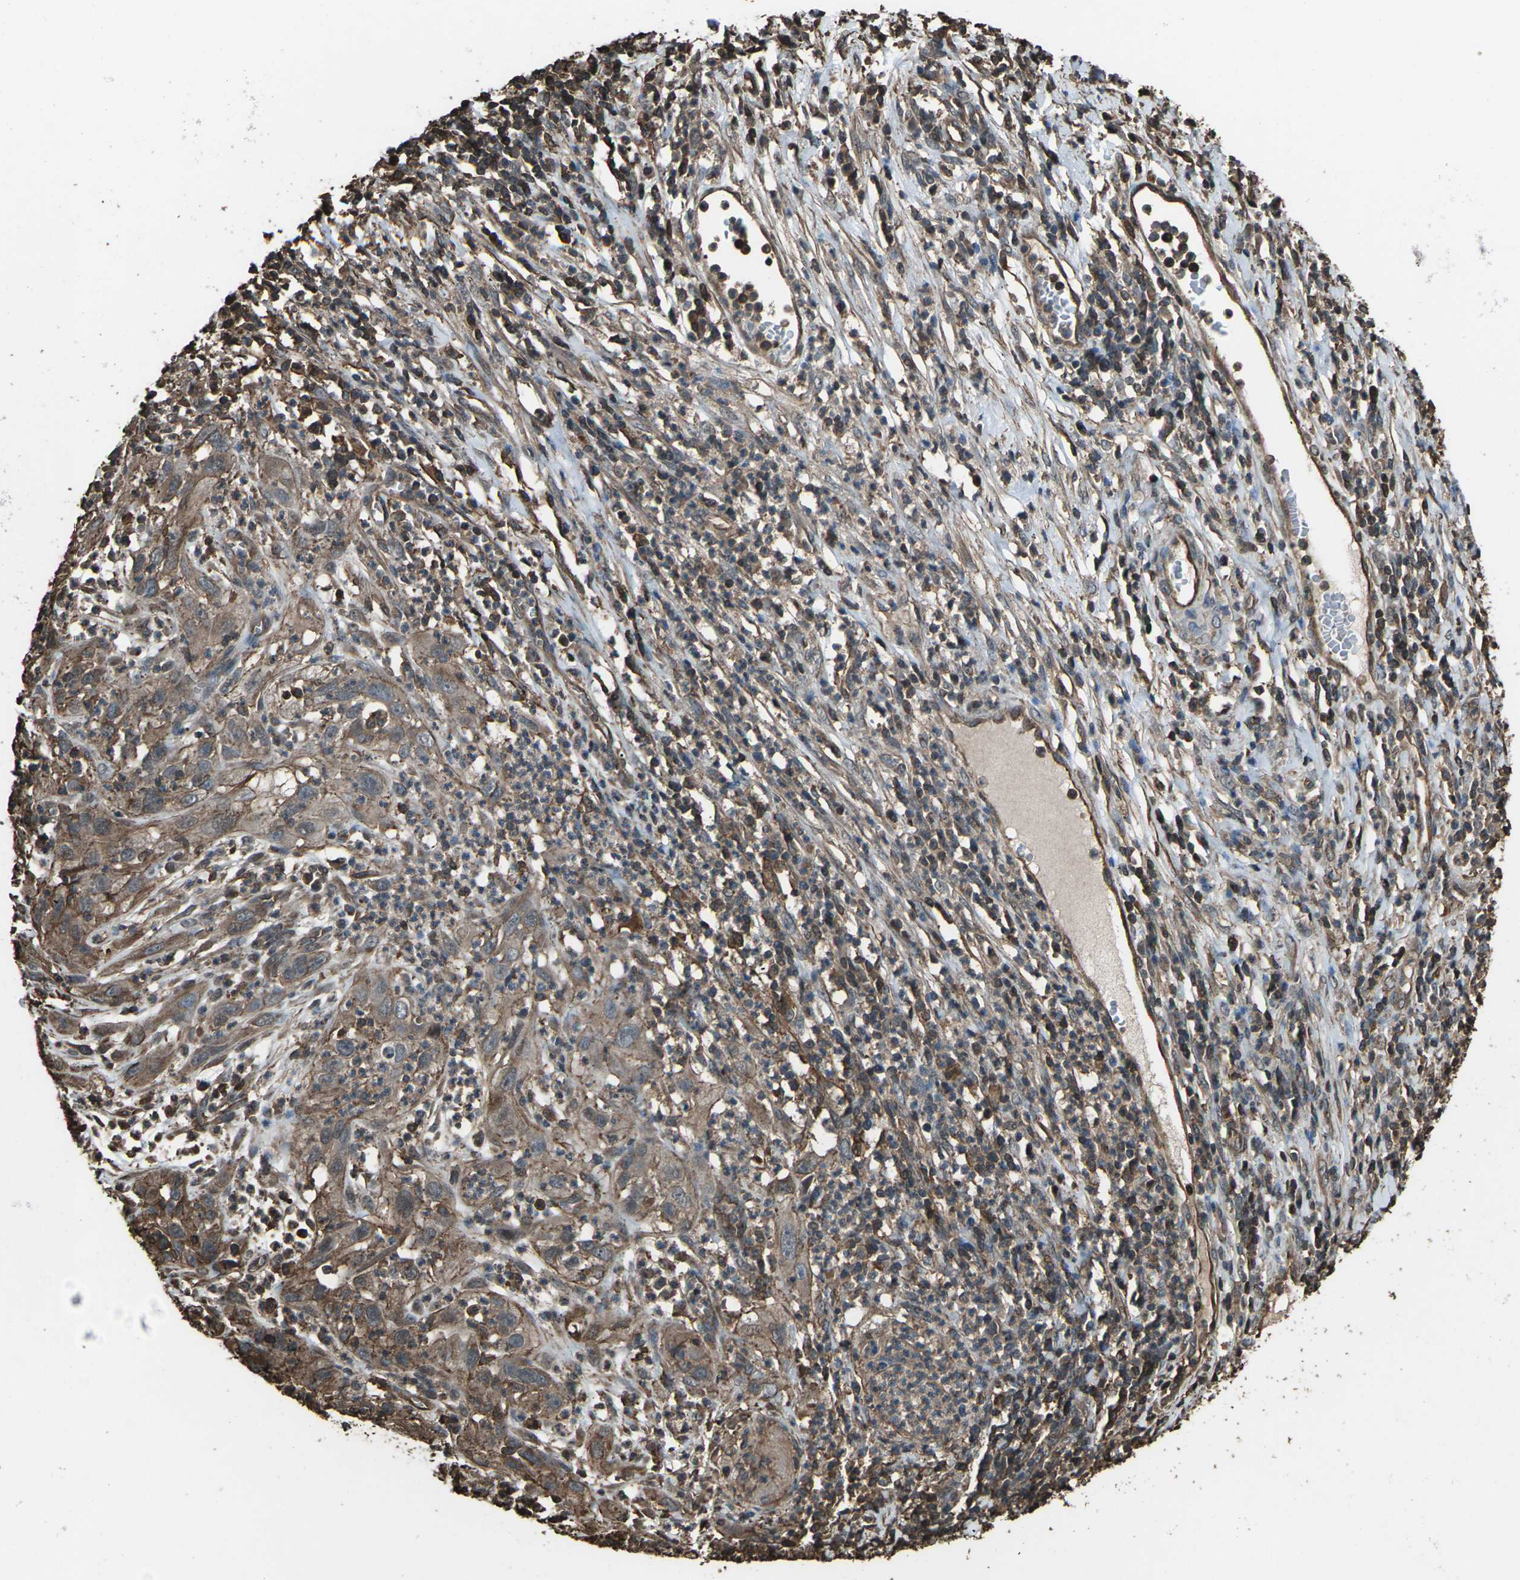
{"staining": {"intensity": "moderate", "quantity": ">75%", "location": "cytoplasmic/membranous"}, "tissue": "cervical cancer", "cell_type": "Tumor cells", "image_type": "cancer", "snomed": [{"axis": "morphology", "description": "Squamous cell carcinoma, NOS"}, {"axis": "topography", "description": "Cervix"}], "caption": "Cervical squamous cell carcinoma stained with immunohistochemistry (IHC) demonstrates moderate cytoplasmic/membranous staining in approximately >75% of tumor cells.", "gene": "DHPS", "patient": {"sex": "female", "age": 32}}